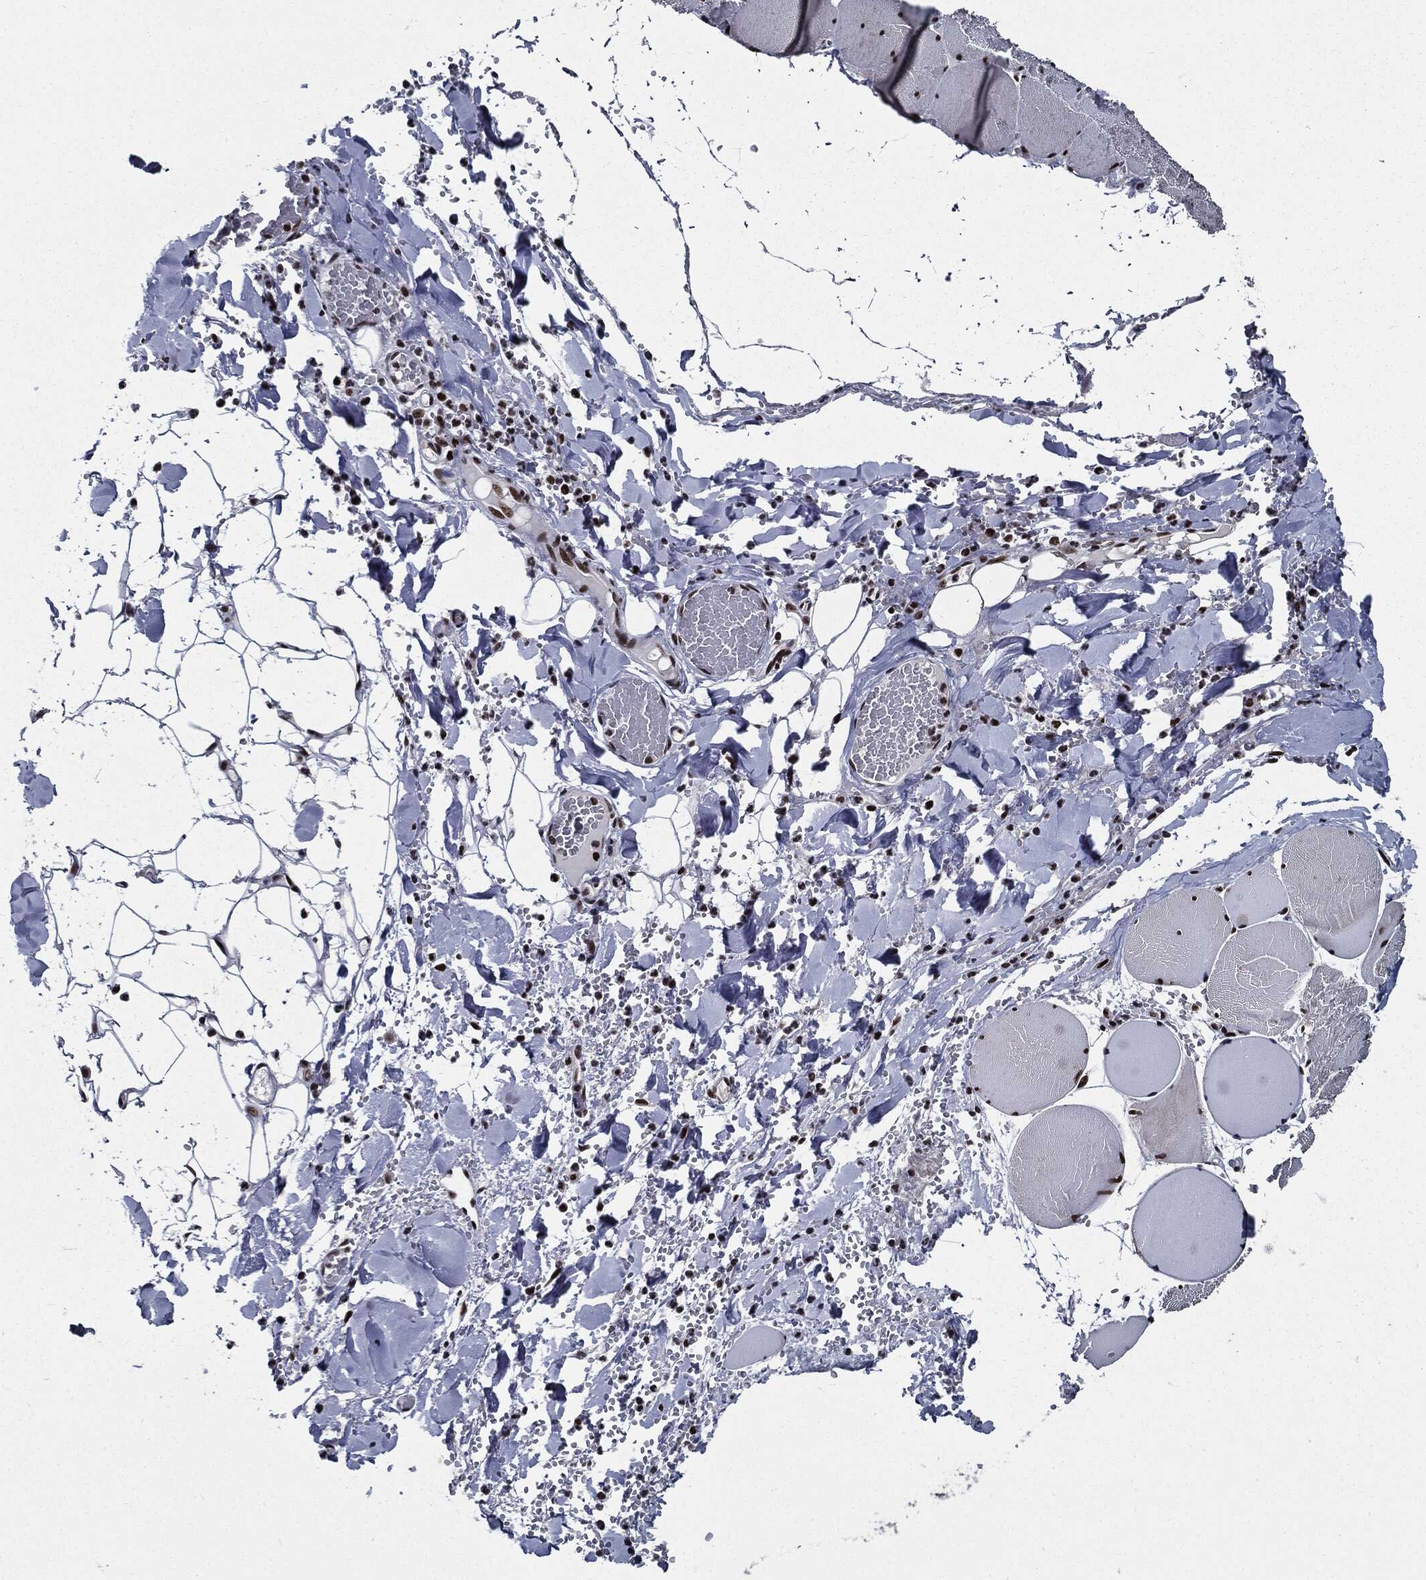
{"staining": {"intensity": "strong", "quantity": ">75%", "location": "nuclear"}, "tissue": "skeletal muscle", "cell_type": "Myocytes", "image_type": "normal", "snomed": [{"axis": "morphology", "description": "Normal tissue, NOS"}, {"axis": "morphology", "description": "Malignant melanoma, Metastatic site"}, {"axis": "topography", "description": "Skeletal muscle"}], "caption": "Skeletal muscle stained with DAB immunohistochemistry displays high levels of strong nuclear staining in approximately >75% of myocytes.", "gene": "ZFP91", "patient": {"sex": "male", "age": 50}}